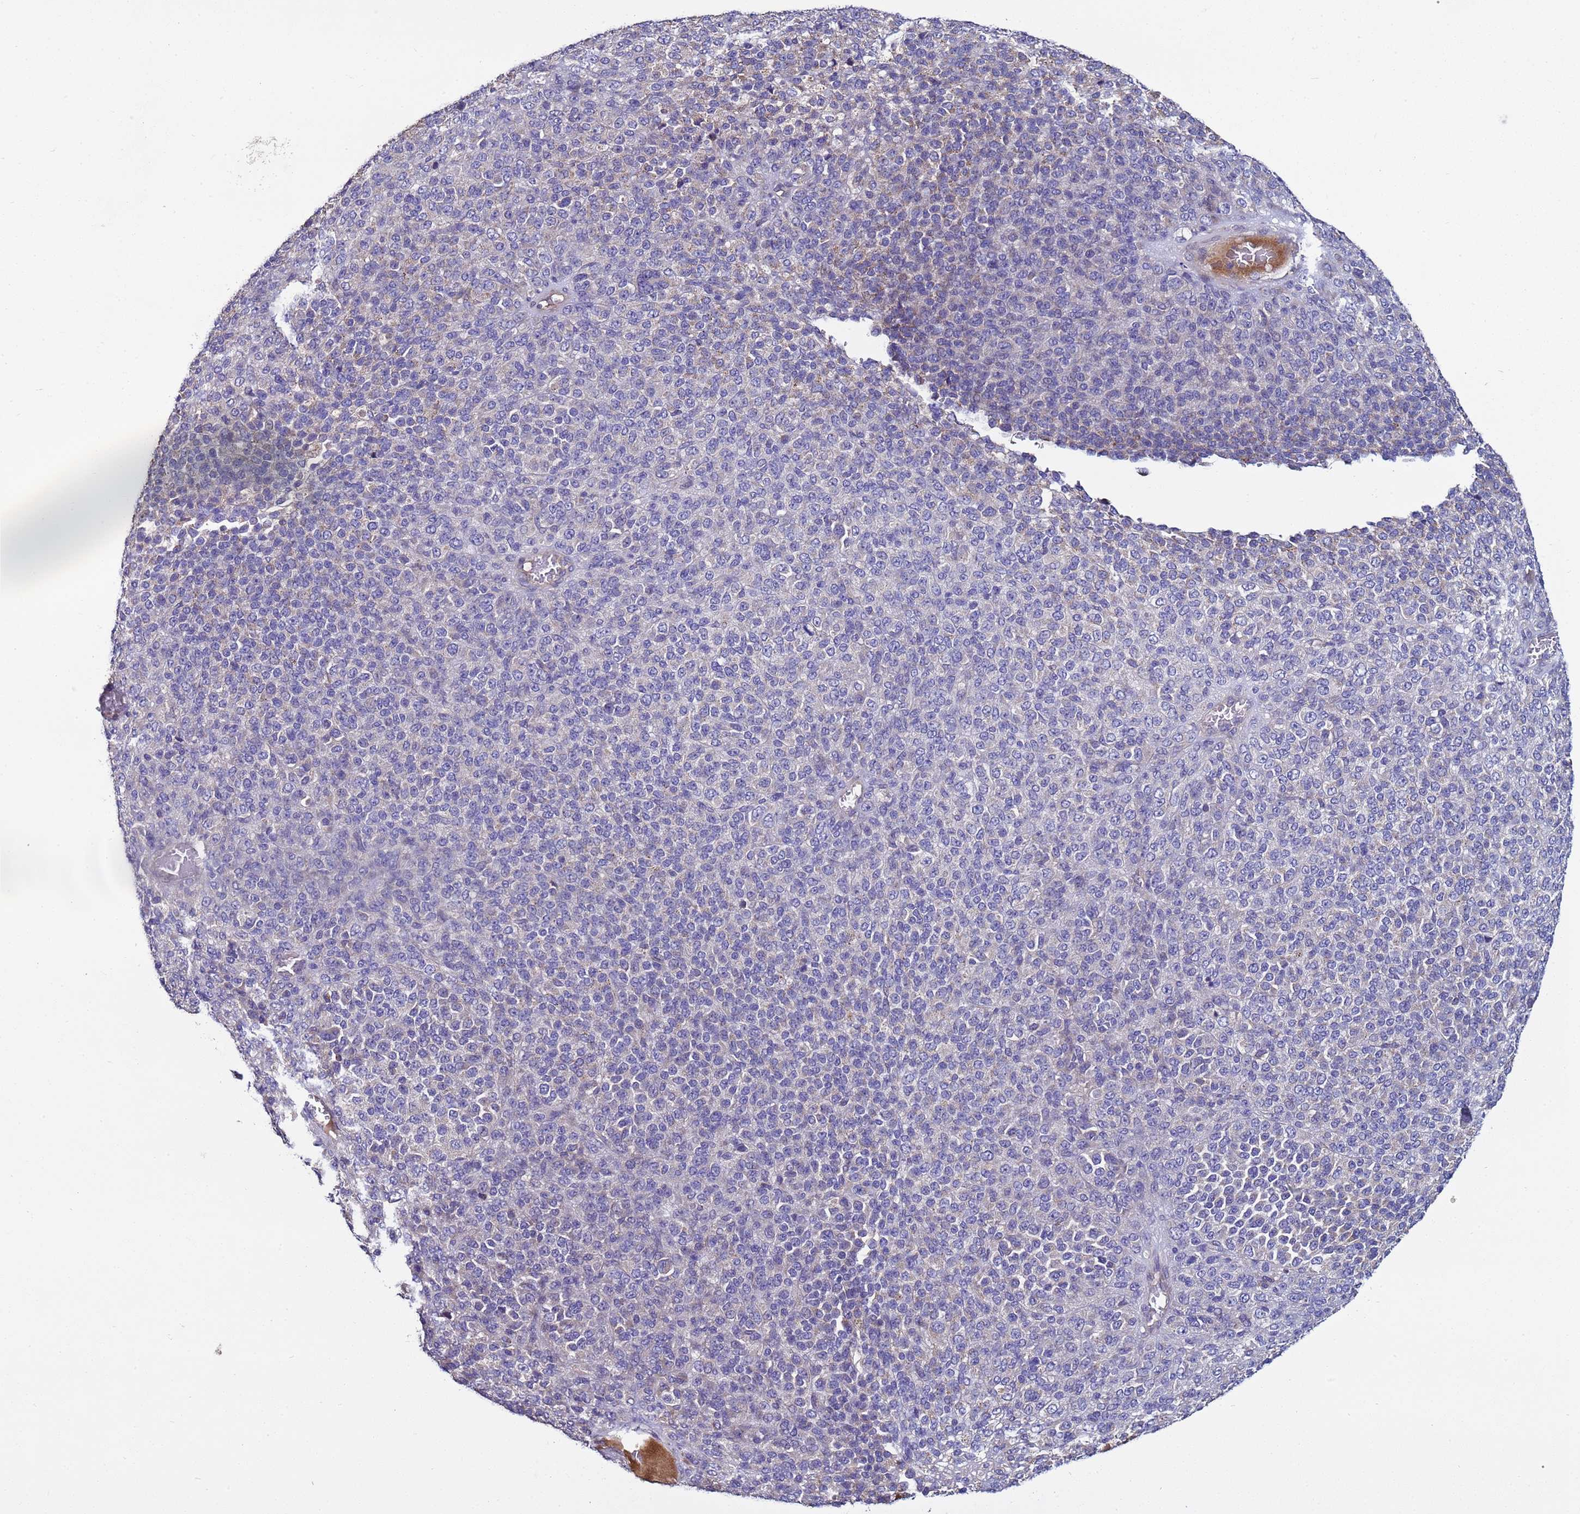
{"staining": {"intensity": "negative", "quantity": "none", "location": "none"}, "tissue": "melanoma", "cell_type": "Tumor cells", "image_type": "cancer", "snomed": [{"axis": "morphology", "description": "Malignant melanoma, Metastatic site"}, {"axis": "topography", "description": "Brain"}], "caption": "The immunohistochemistry micrograph has no significant staining in tumor cells of malignant melanoma (metastatic site) tissue.", "gene": "RABL2B", "patient": {"sex": "female", "age": 56}}